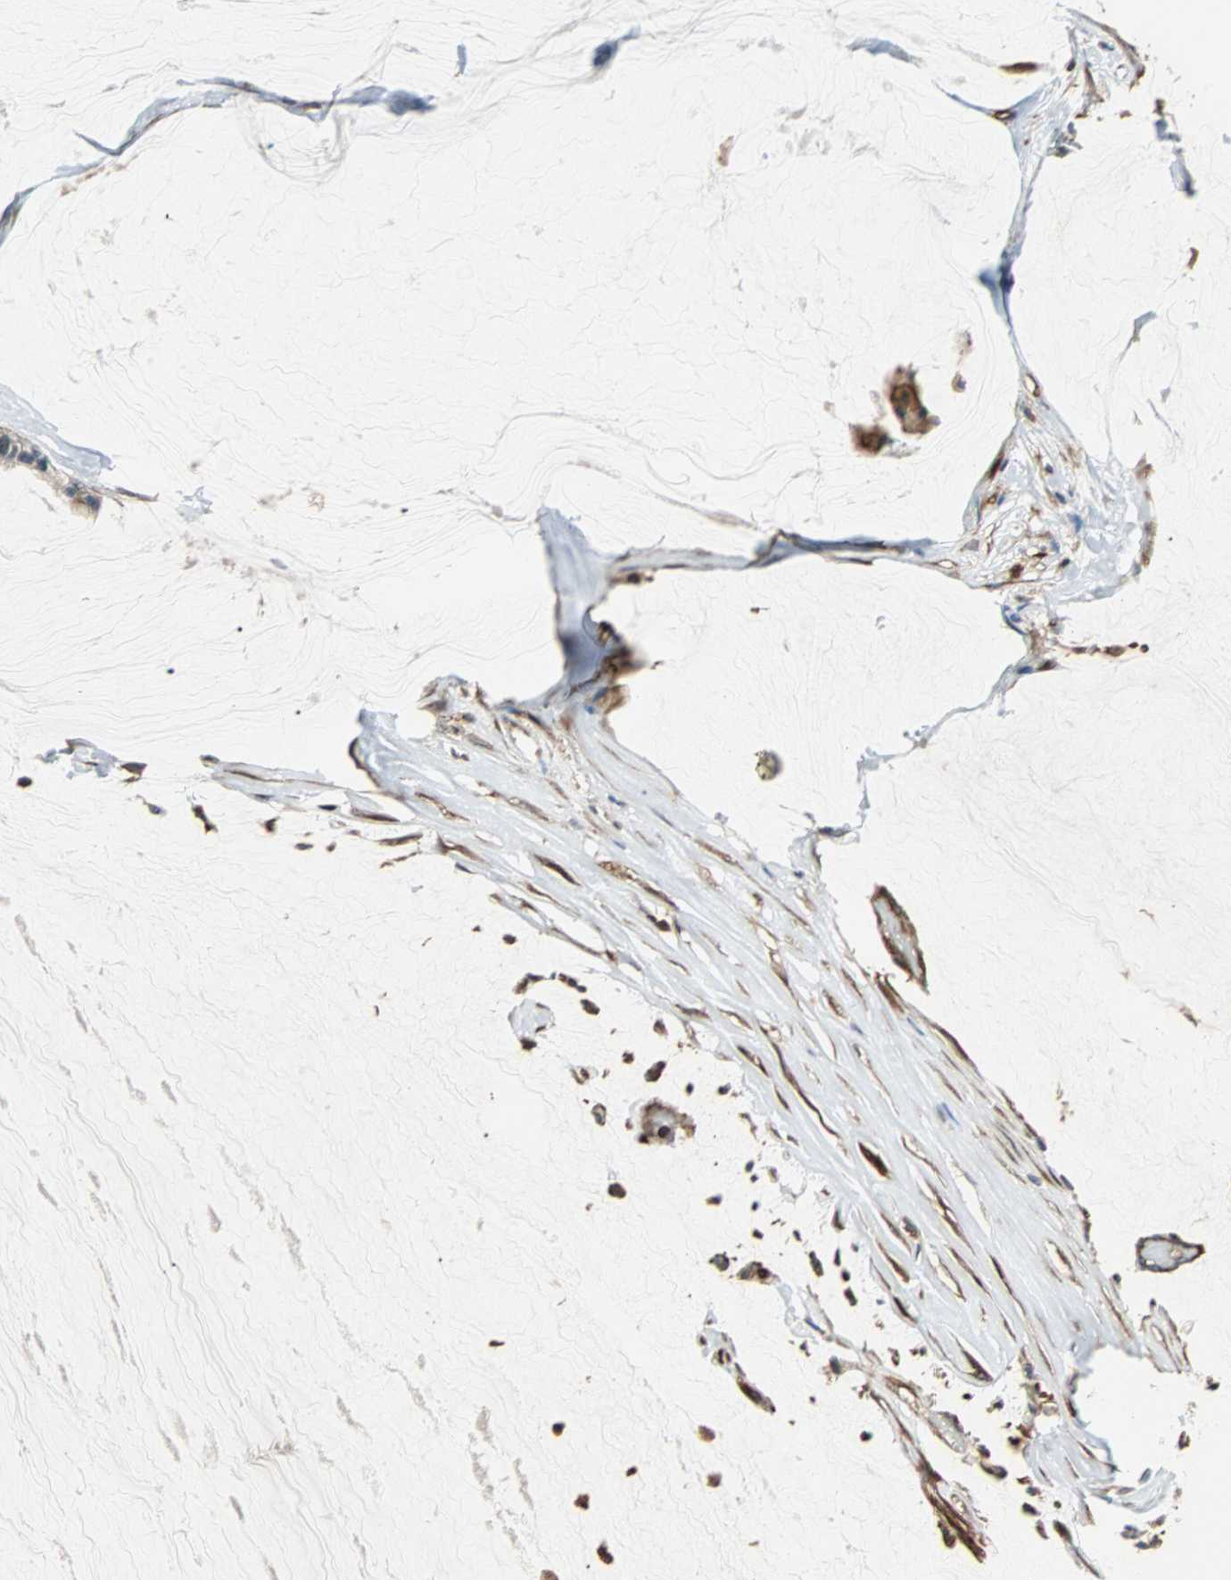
{"staining": {"intensity": "moderate", "quantity": ">75%", "location": "cytoplasmic/membranous"}, "tissue": "ovarian cancer", "cell_type": "Tumor cells", "image_type": "cancer", "snomed": [{"axis": "morphology", "description": "Cystadenocarcinoma, mucinous, NOS"}, {"axis": "topography", "description": "Ovary"}], "caption": "DAB immunohistochemical staining of ovarian cancer (mucinous cystadenocarcinoma) shows moderate cytoplasmic/membranous protein expression in about >75% of tumor cells.", "gene": "RELA", "patient": {"sex": "female", "age": 39}}